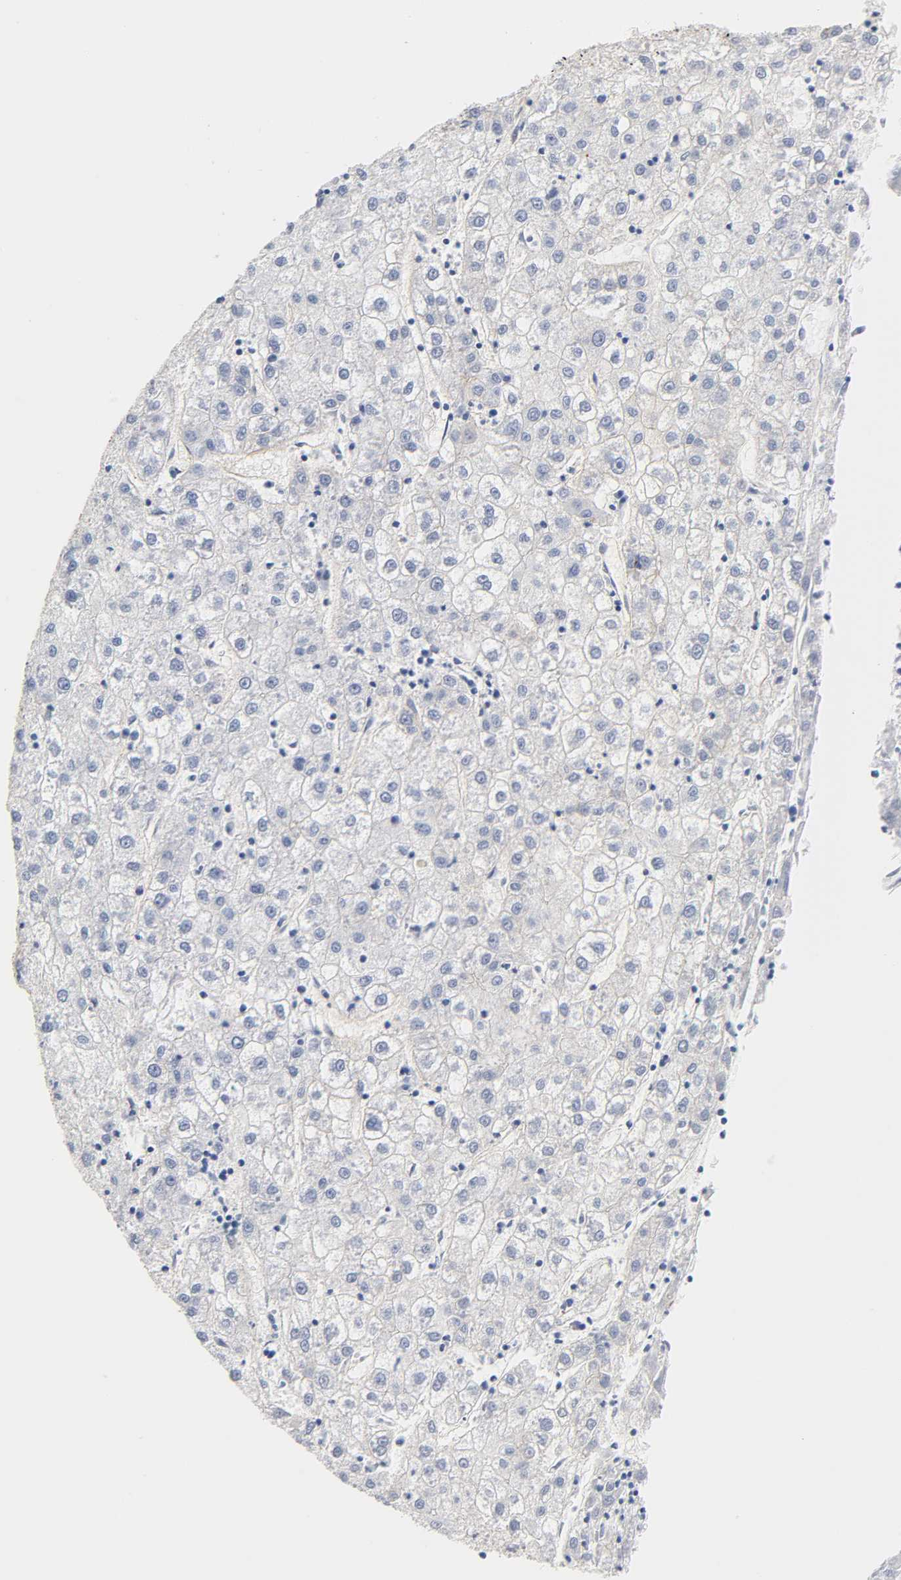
{"staining": {"intensity": "negative", "quantity": "none", "location": "none"}, "tissue": "liver cancer", "cell_type": "Tumor cells", "image_type": "cancer", "snomed": [{"axis": "morphology", "description": "Carcinoma, Hepatocellular, NOS"}, {"axis": "topography", "description": "Liver"}], "caption": "Protein analysis of hepatocellular carcinoma (liver) displays no significant expression in tumor cells.", "gene": "SPTAN1", "patient": {"sex": "male", "age": 72}}